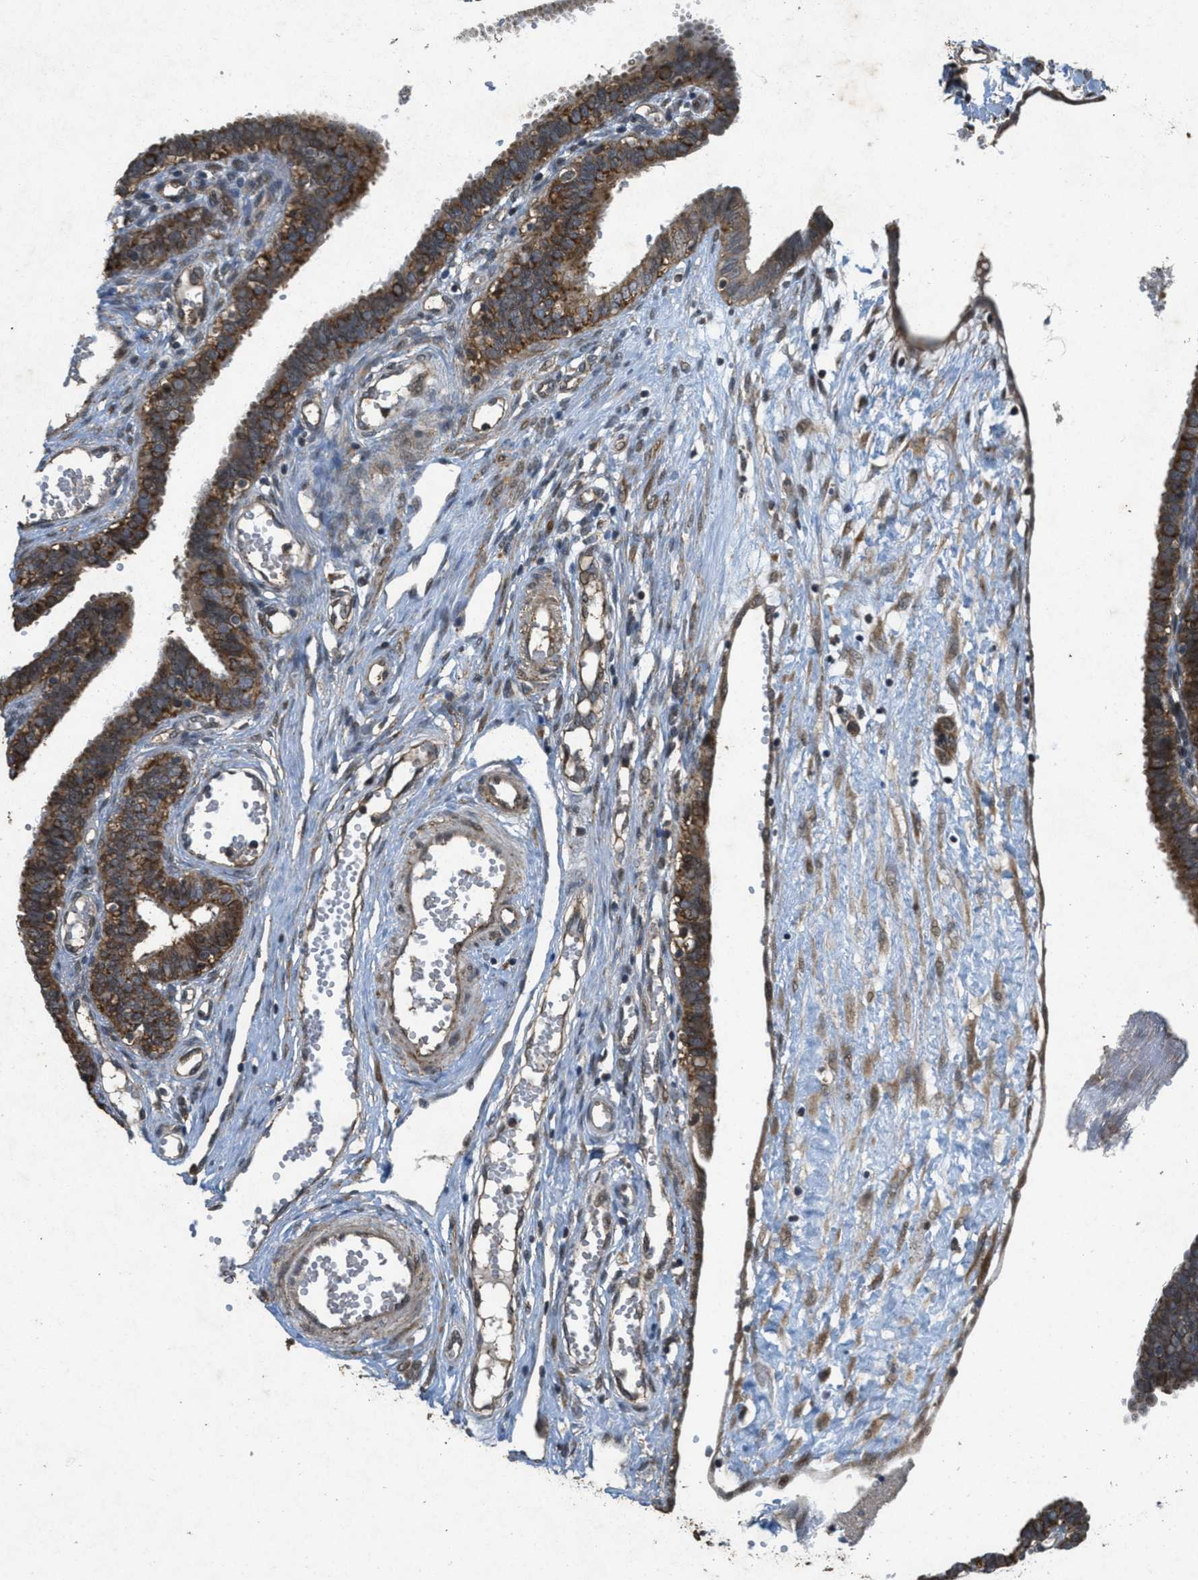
{"staining": {"intensity": "strong", "quantity": ">75%", "location": "cytoplasmic/membranous"}, "tissue": "fallopian tube", "cell_type": "Glandular cells", "image_type": "normal", "snomed": [{"axis": "morphology", "description": "Normal tissue, NOS"}, {"axis": "topography", "description": "Fallopian tube"}, {"axis": "topography", "description": "Placenta"}], "caption": "Immunohistochemistry micrograph of benign fallopian tube stained for a protein (brown), which displays high levels of strong cytoplasmic/membranous staining in about >75% of glandular cells.", "gene": "PPP1R15A", "patient": {"sex": "female", "age": 34}}